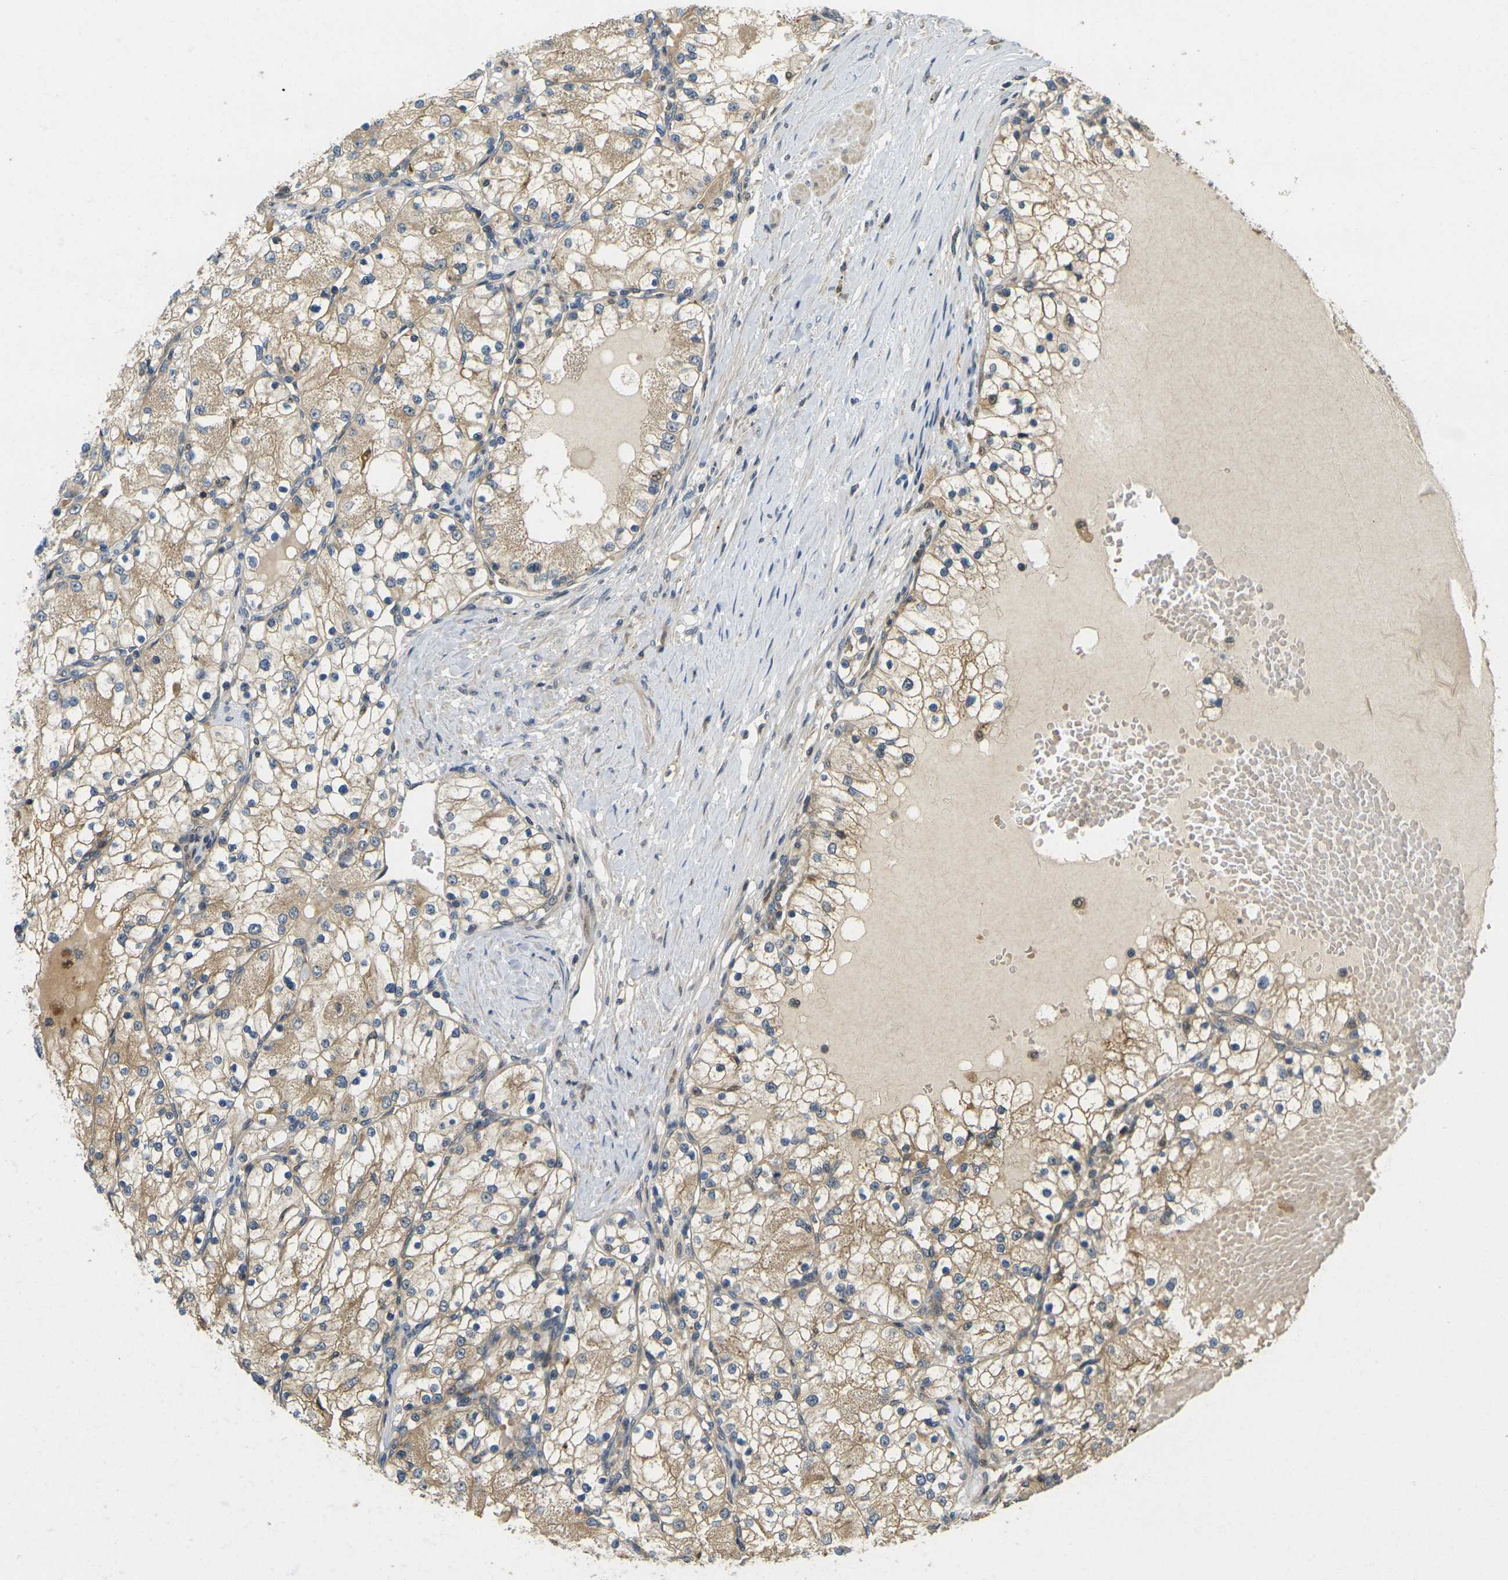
{"staining": {"intensity": "moderate", "quantity": ">75%", "location": "cytoplasmic/membranous"}, "tissue": "renal cancer", "cell_type": "Tumor cells", "image_type": "cancer", "snomed": [{"axis": "morphology", "description": "Adenocarcinoma, NOS"}, {"axis": "topography", "description": "Kidney"}], "caption": "Moderate cytoplasmic/membranous protein positivity is seen in about >75% of tumor cells in renal cancer. The staining was performed using DAB (3,3'-diaminobenzidine) to visualize the protein expression in brown, while the nuclei were stained in blue with hematoxylin (Magnification: 20x).", "gene": "KLHL8", "patient": {"sex": "male", "age": 68}}